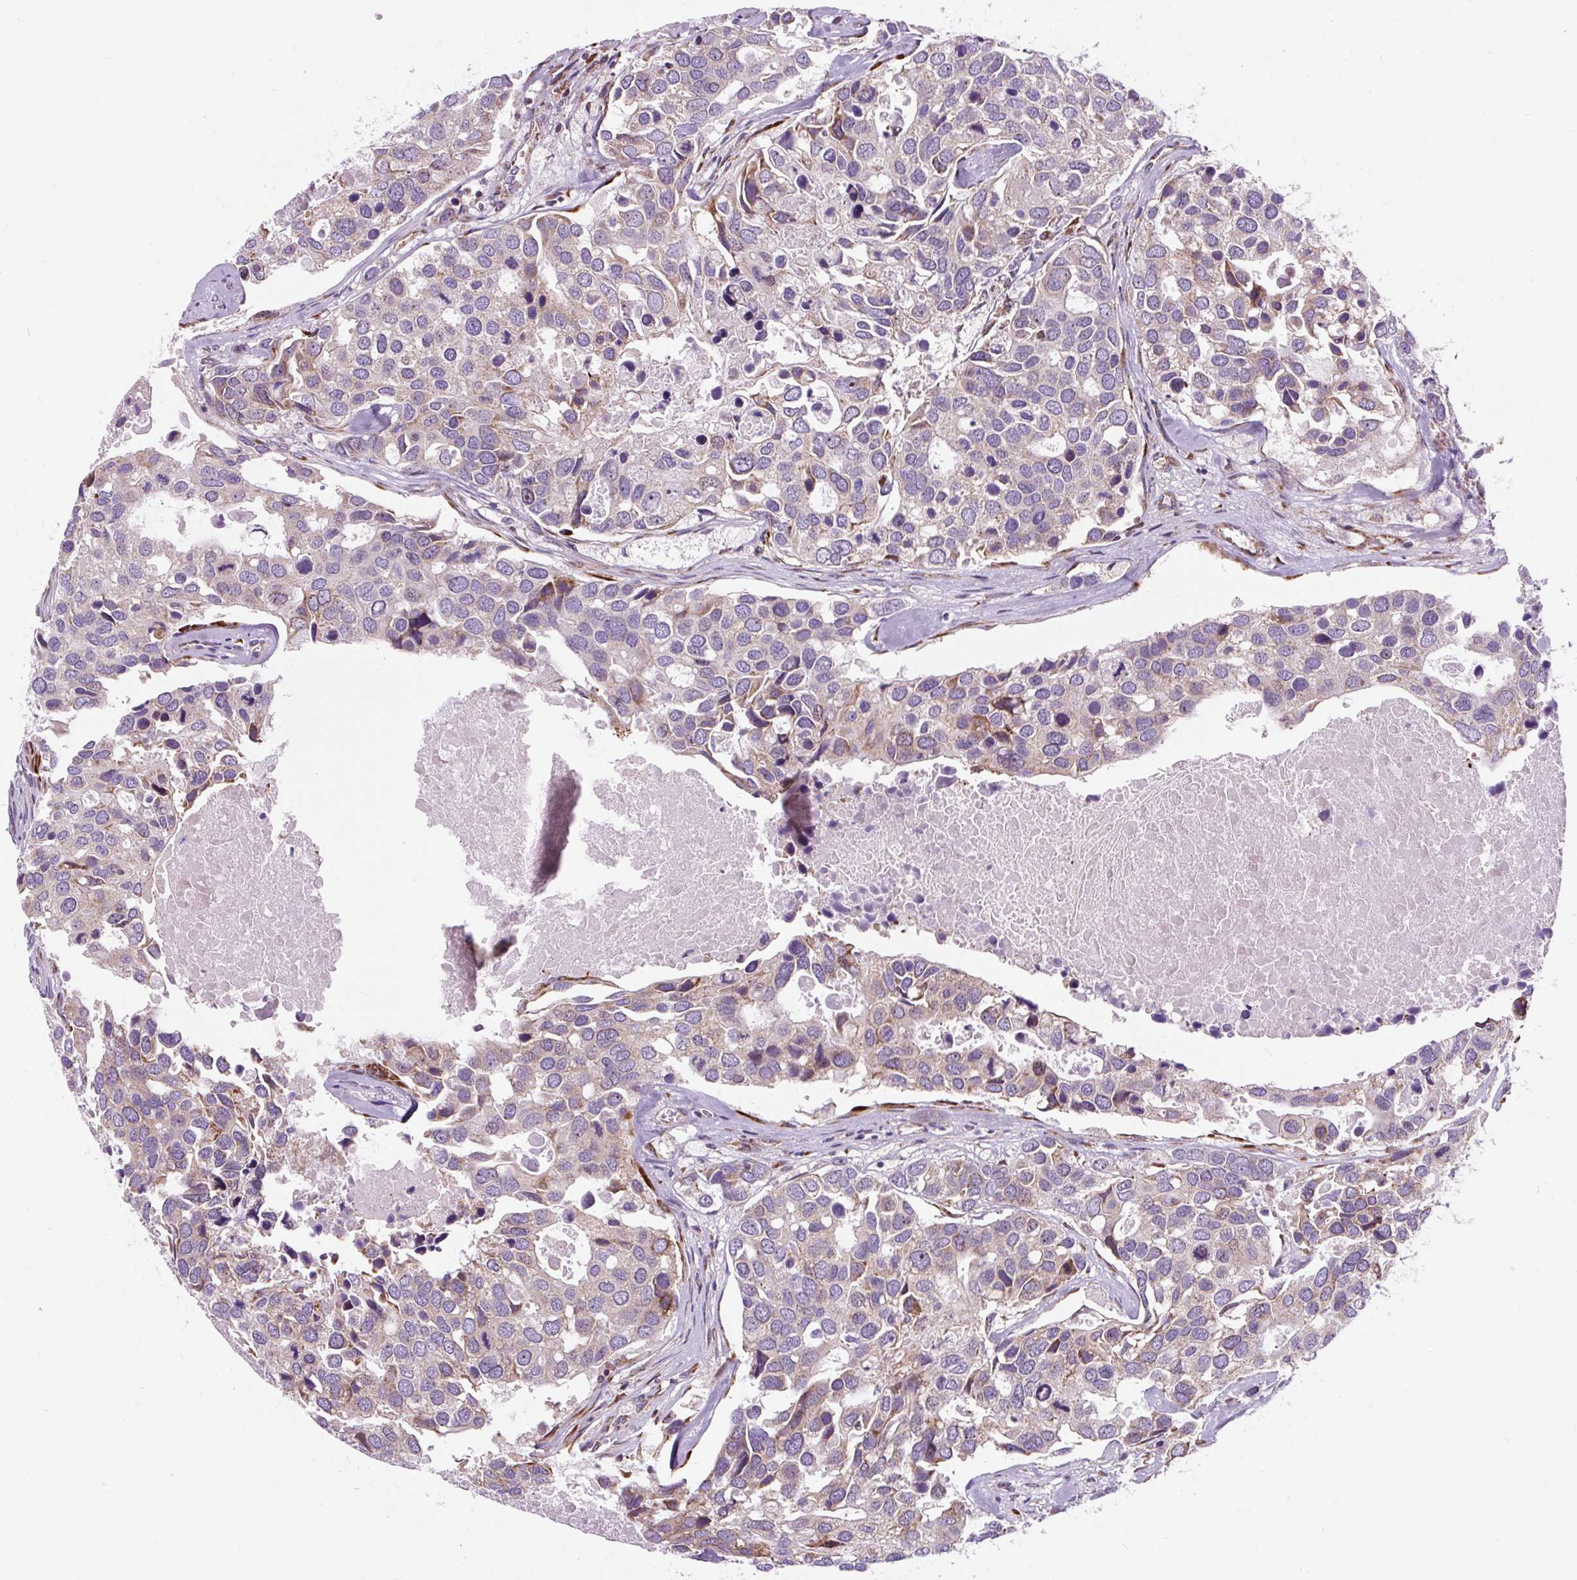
{"staining": {"intensity": "weak", "quantity": "<25%", "location": "cytoplasmic/membranous"}, "tissue": "breast cancer", "cell_type": "Tumor cells", "image_type": "cancer", "snomed": [{"axis": "morphology", "description": "Duct carcinoma"}, {"axis": "topography", "description": "Breast"}], "caption": "Tumor cells are negative for brown protein staining in invasive ductal carcinoma (breast). The staining was performed using DAB to visualize the protein expression in brown, while the nuclei were stained in blue with hematoxylin (Magnification: 20x).", "gene": "CISD3", "patient": {"sex": "female", "age": 83}}